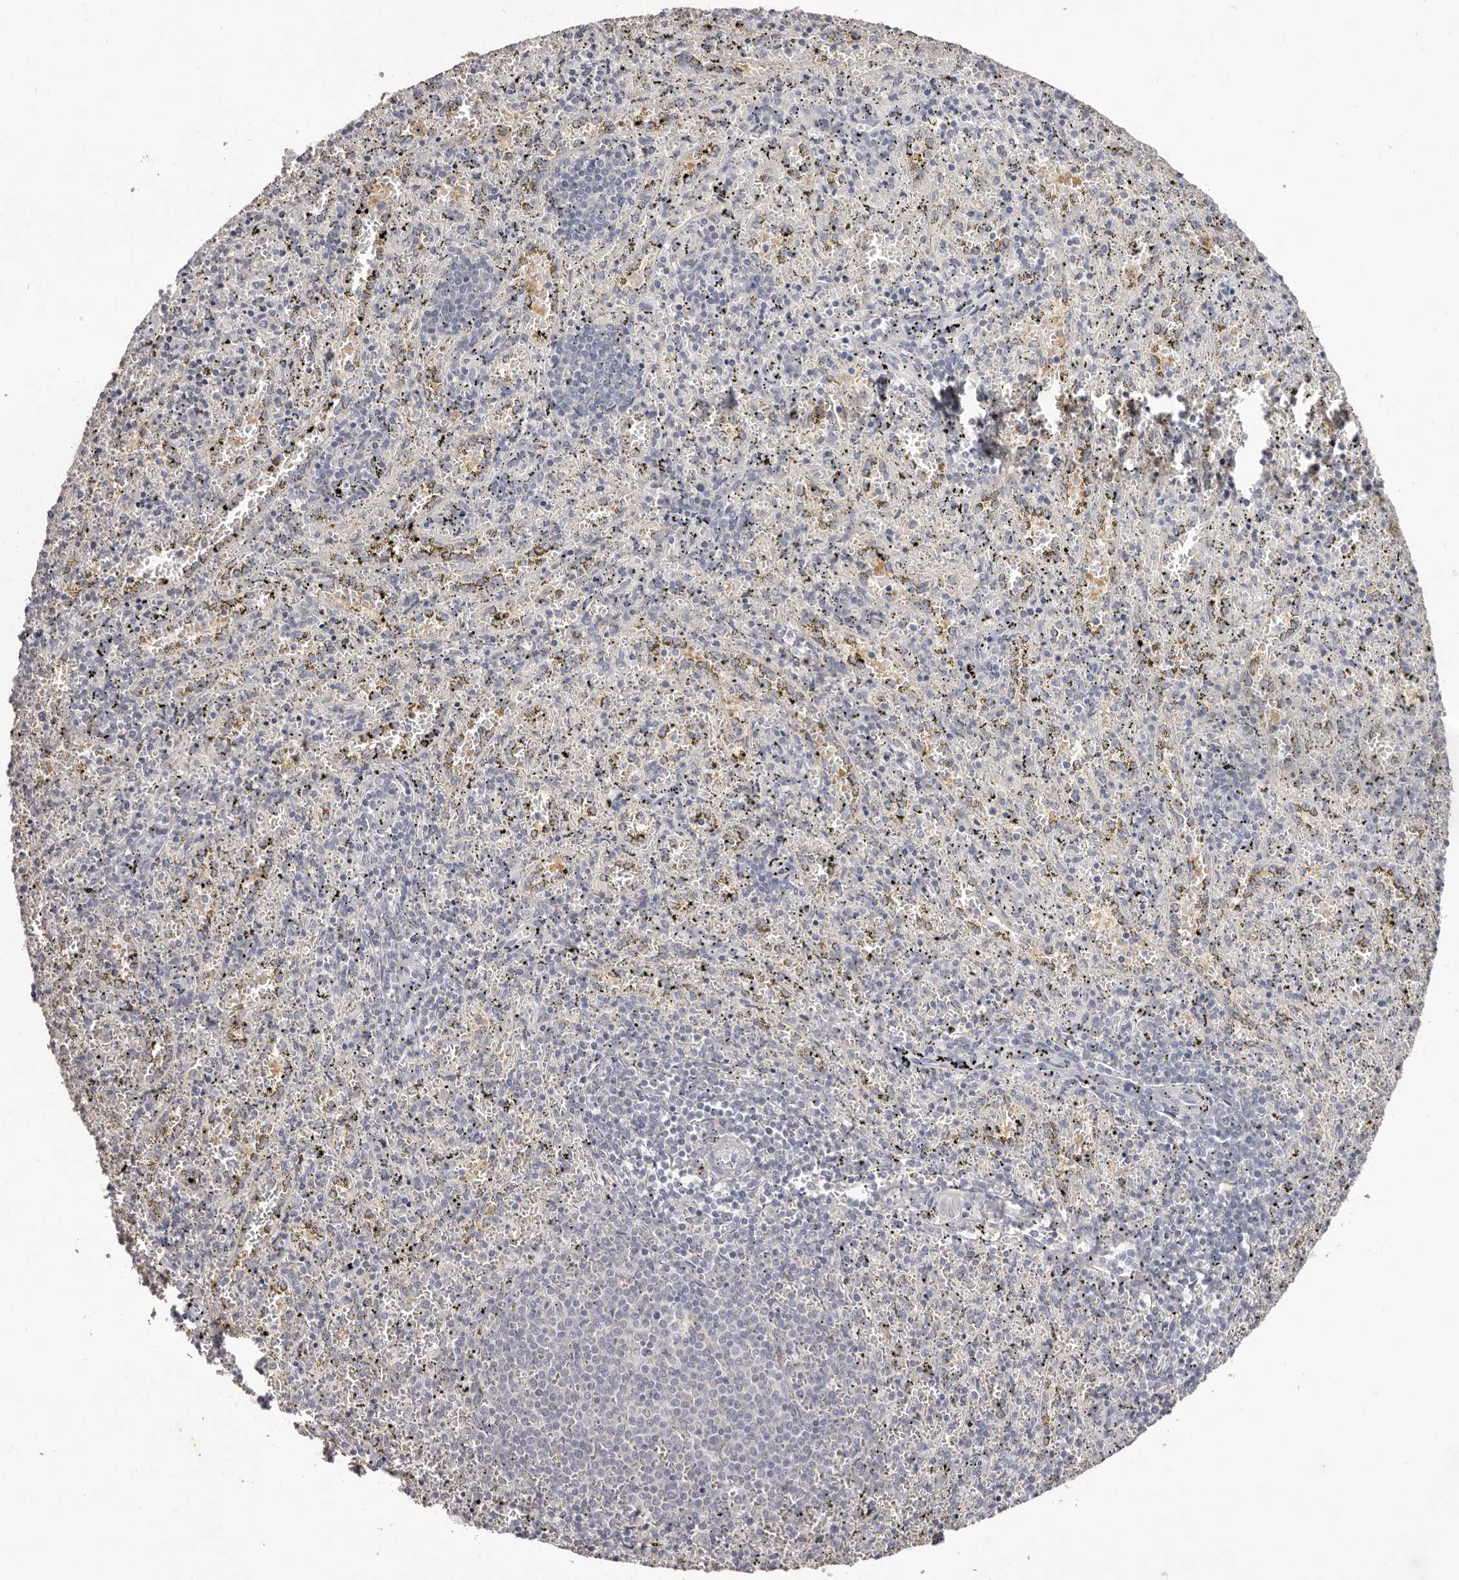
{"staining": {"intensity": "negative", "quantity": "none", "location": "none"}, "tissue": "spleen", "cell_type": "Cells in red pulp", "image_type": "normal", "snomed": [{"axis": "morphology", "description": "Normal tissue, NOS"}, {"axis": "topography", "description": "Spleen"}], "caption": "An image of human spleen is negative for staining in cells in red pulp. (DAB immunohistochemistry, high magnification).", "gene": "SCUBE2", "patient": {"sex": "male", "age": 11}}